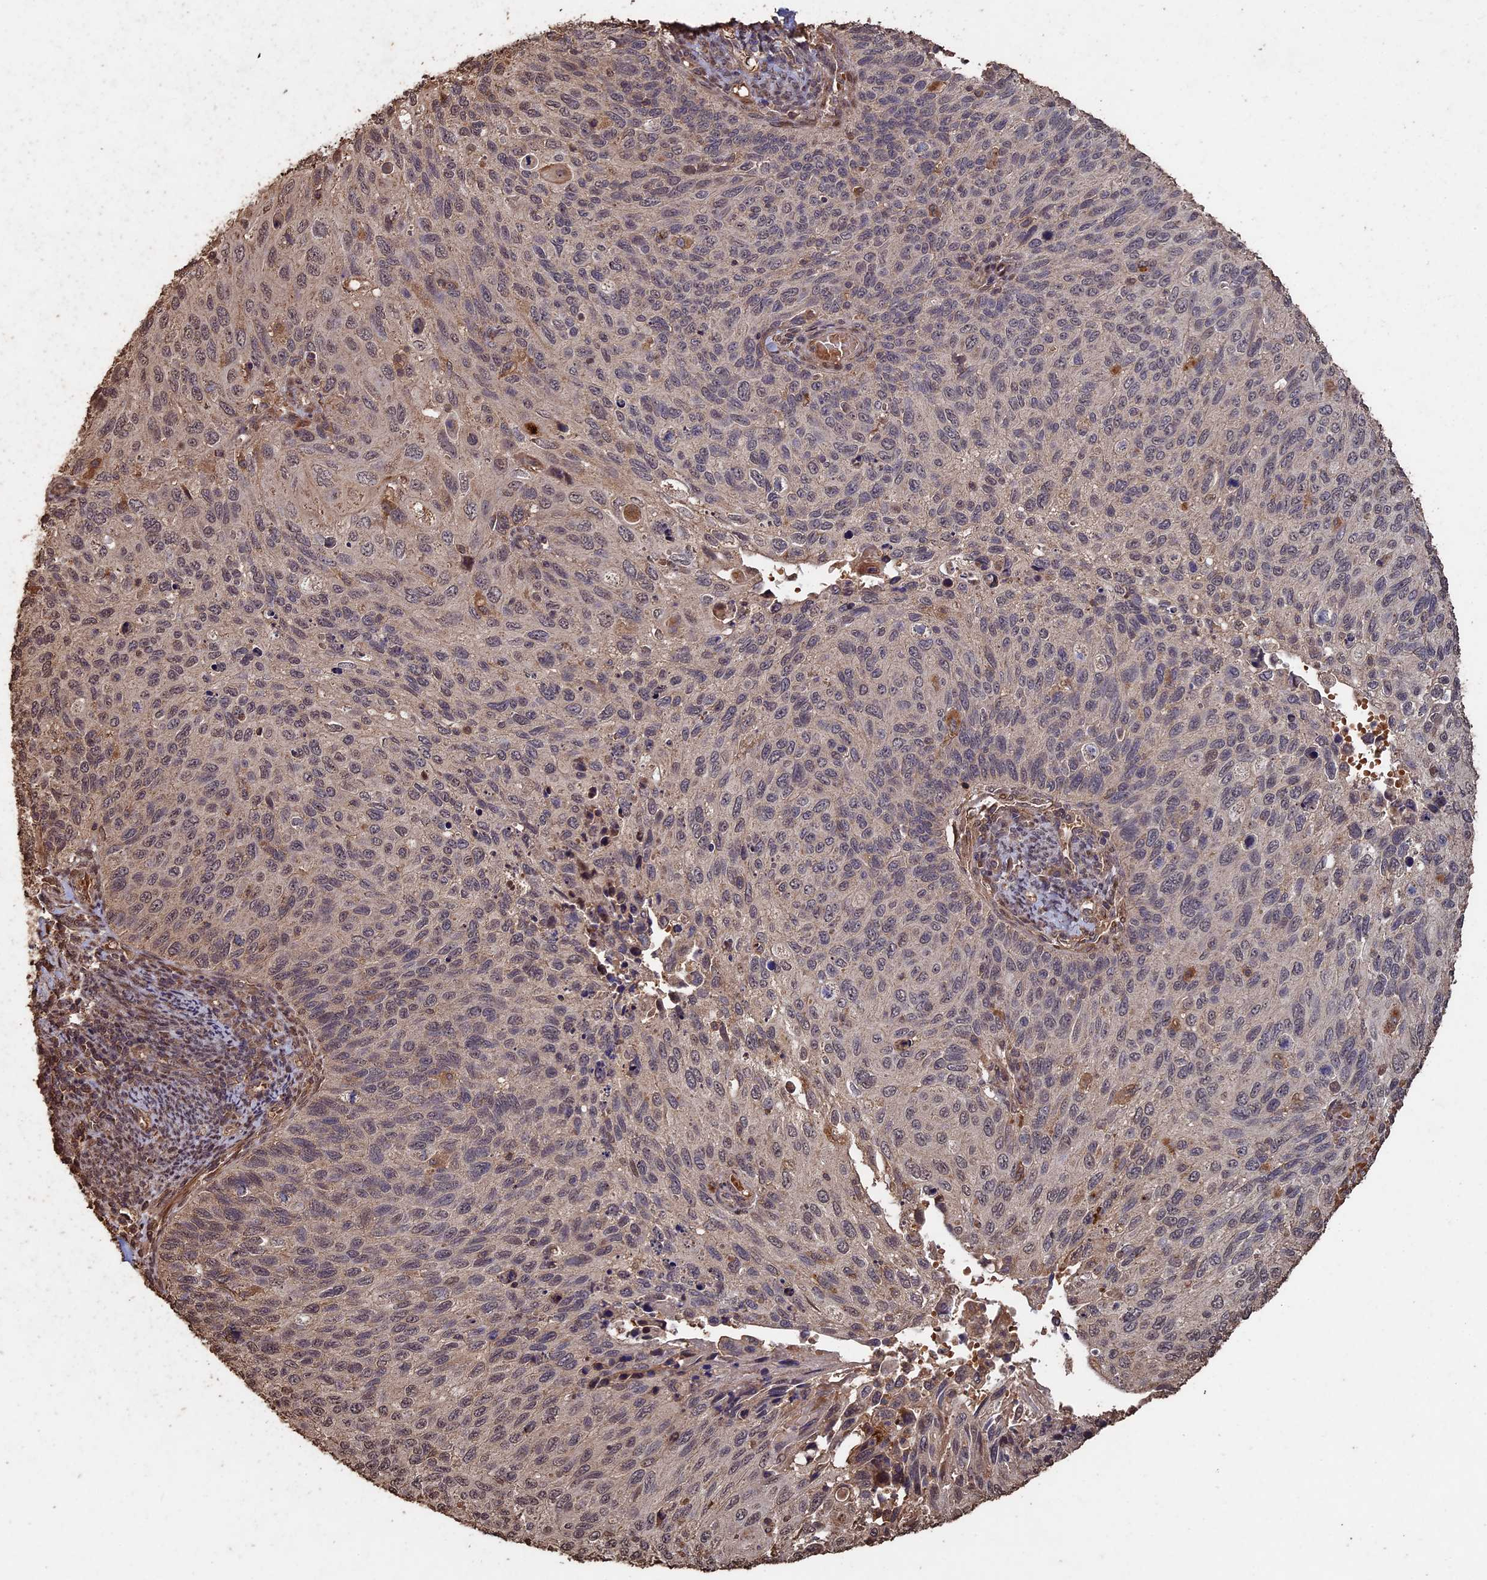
{"staining": {"intensity": "weak", "quantity": "<25%", "location": "cytoplasmic/membranous,nuclear"}, "tissue": "cervical cancer", "cell_type": "Tumor cells", "image_type": "cancer", "snomed": [{"axis": "morphology", "description": "Squamous cell carcinoma, NOS"}, {"axis": "topography", "description": "Cervix"}], "caption": "Immunohistochemistry (IHC) photomicrograph of neoplastic tissue: human cervical cancer stained with DAB exhibits no significant protein expression in tumor cells.", "gene": "HUNK", "patient": {"sex": "female", "age": 70}}